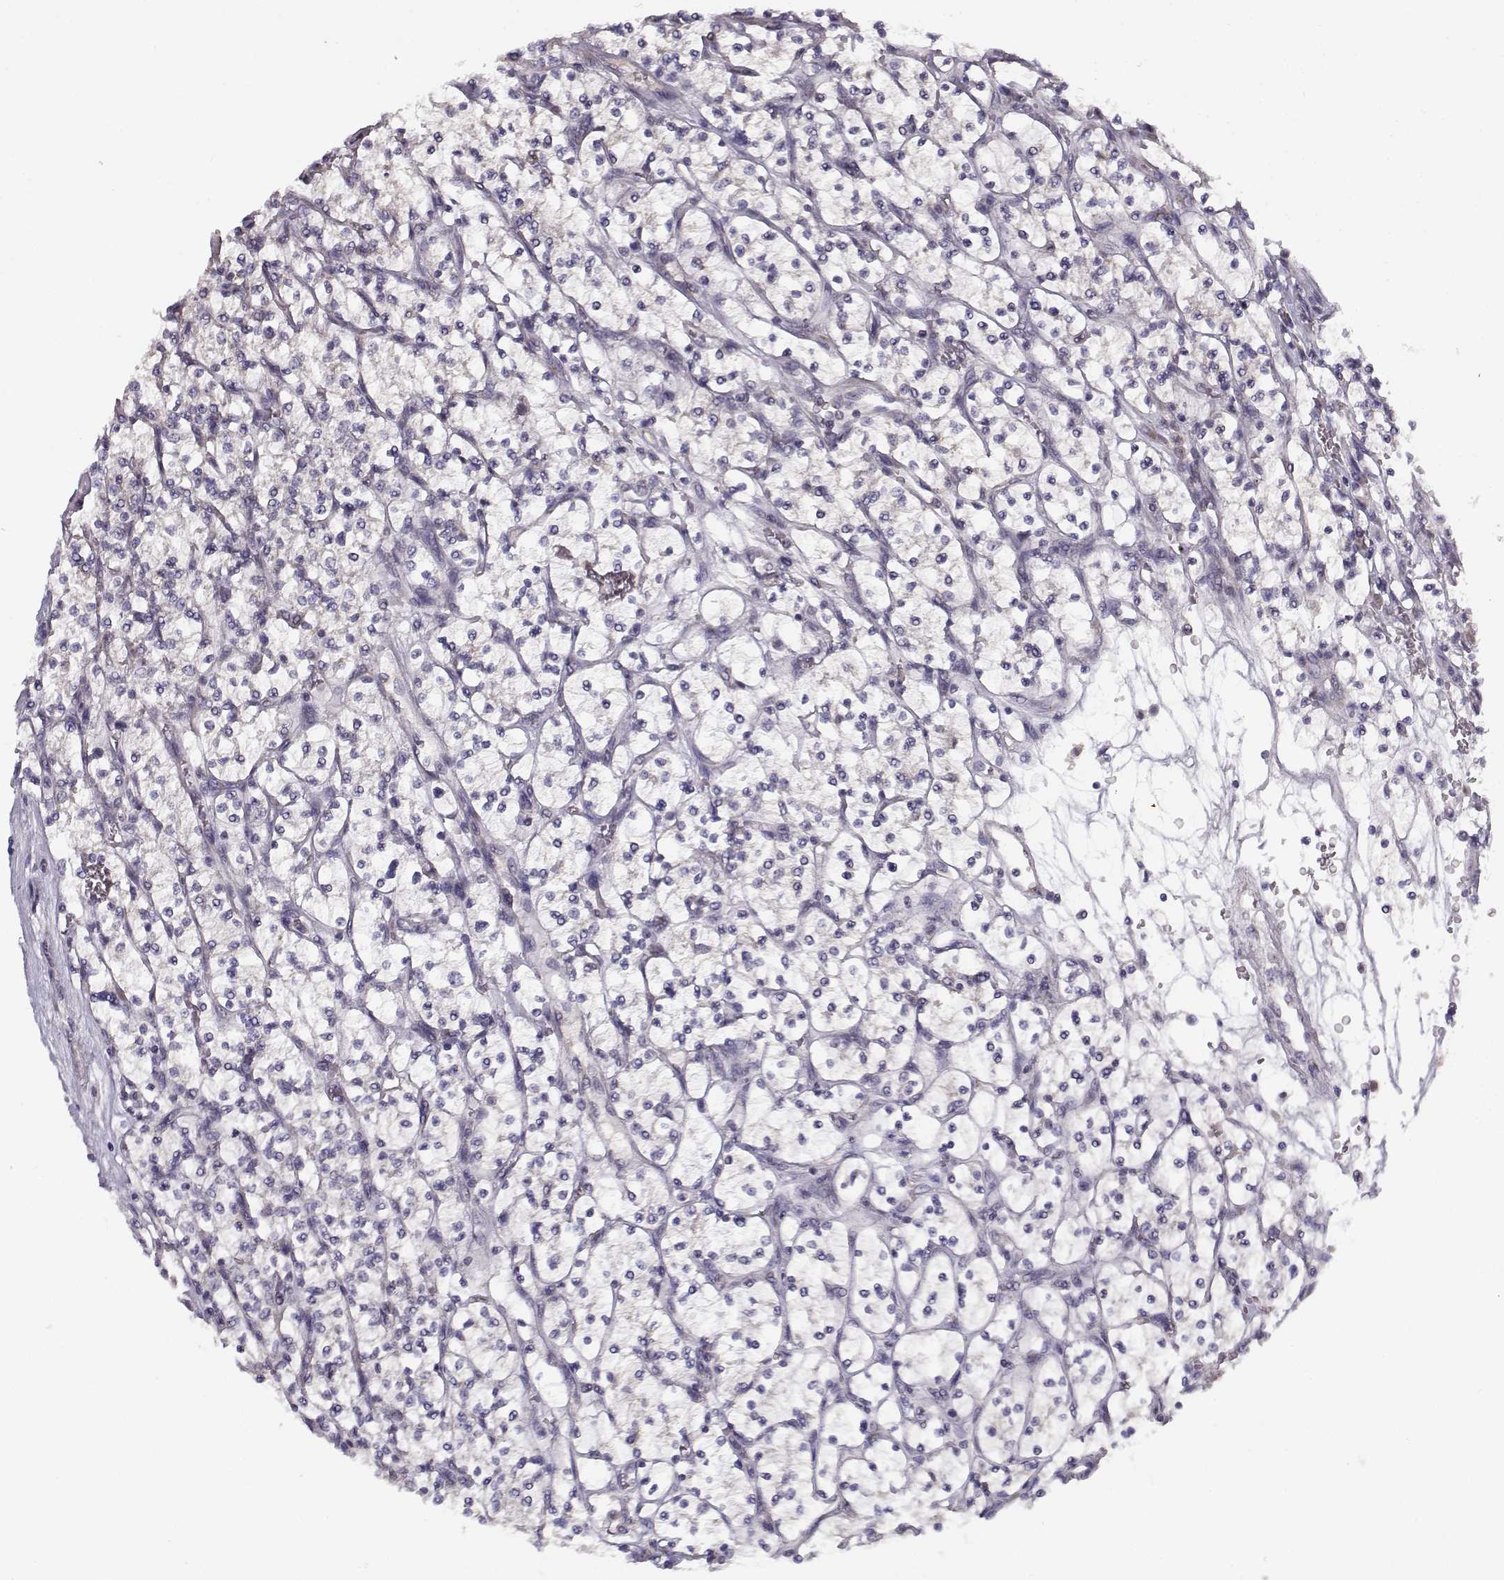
{"staining": {"intensity": "negative", "quantity": "none", "location": "none"}, "tissue": "renal cancer", "cell_type": "Tumor cells", "image_type": "cancer", "snomed": [{"axis": "morphology", "description": "Adenocarcinoma, NOS"}, {"axis": "topography", "description": "Kidney"}], "caption": "This is an IHC micrograph of adenocarcinoma (renal). There is no positivity in tumor cells.", "gene": "SLC4A5", "patient": {"sex": "female", "age": 64}}